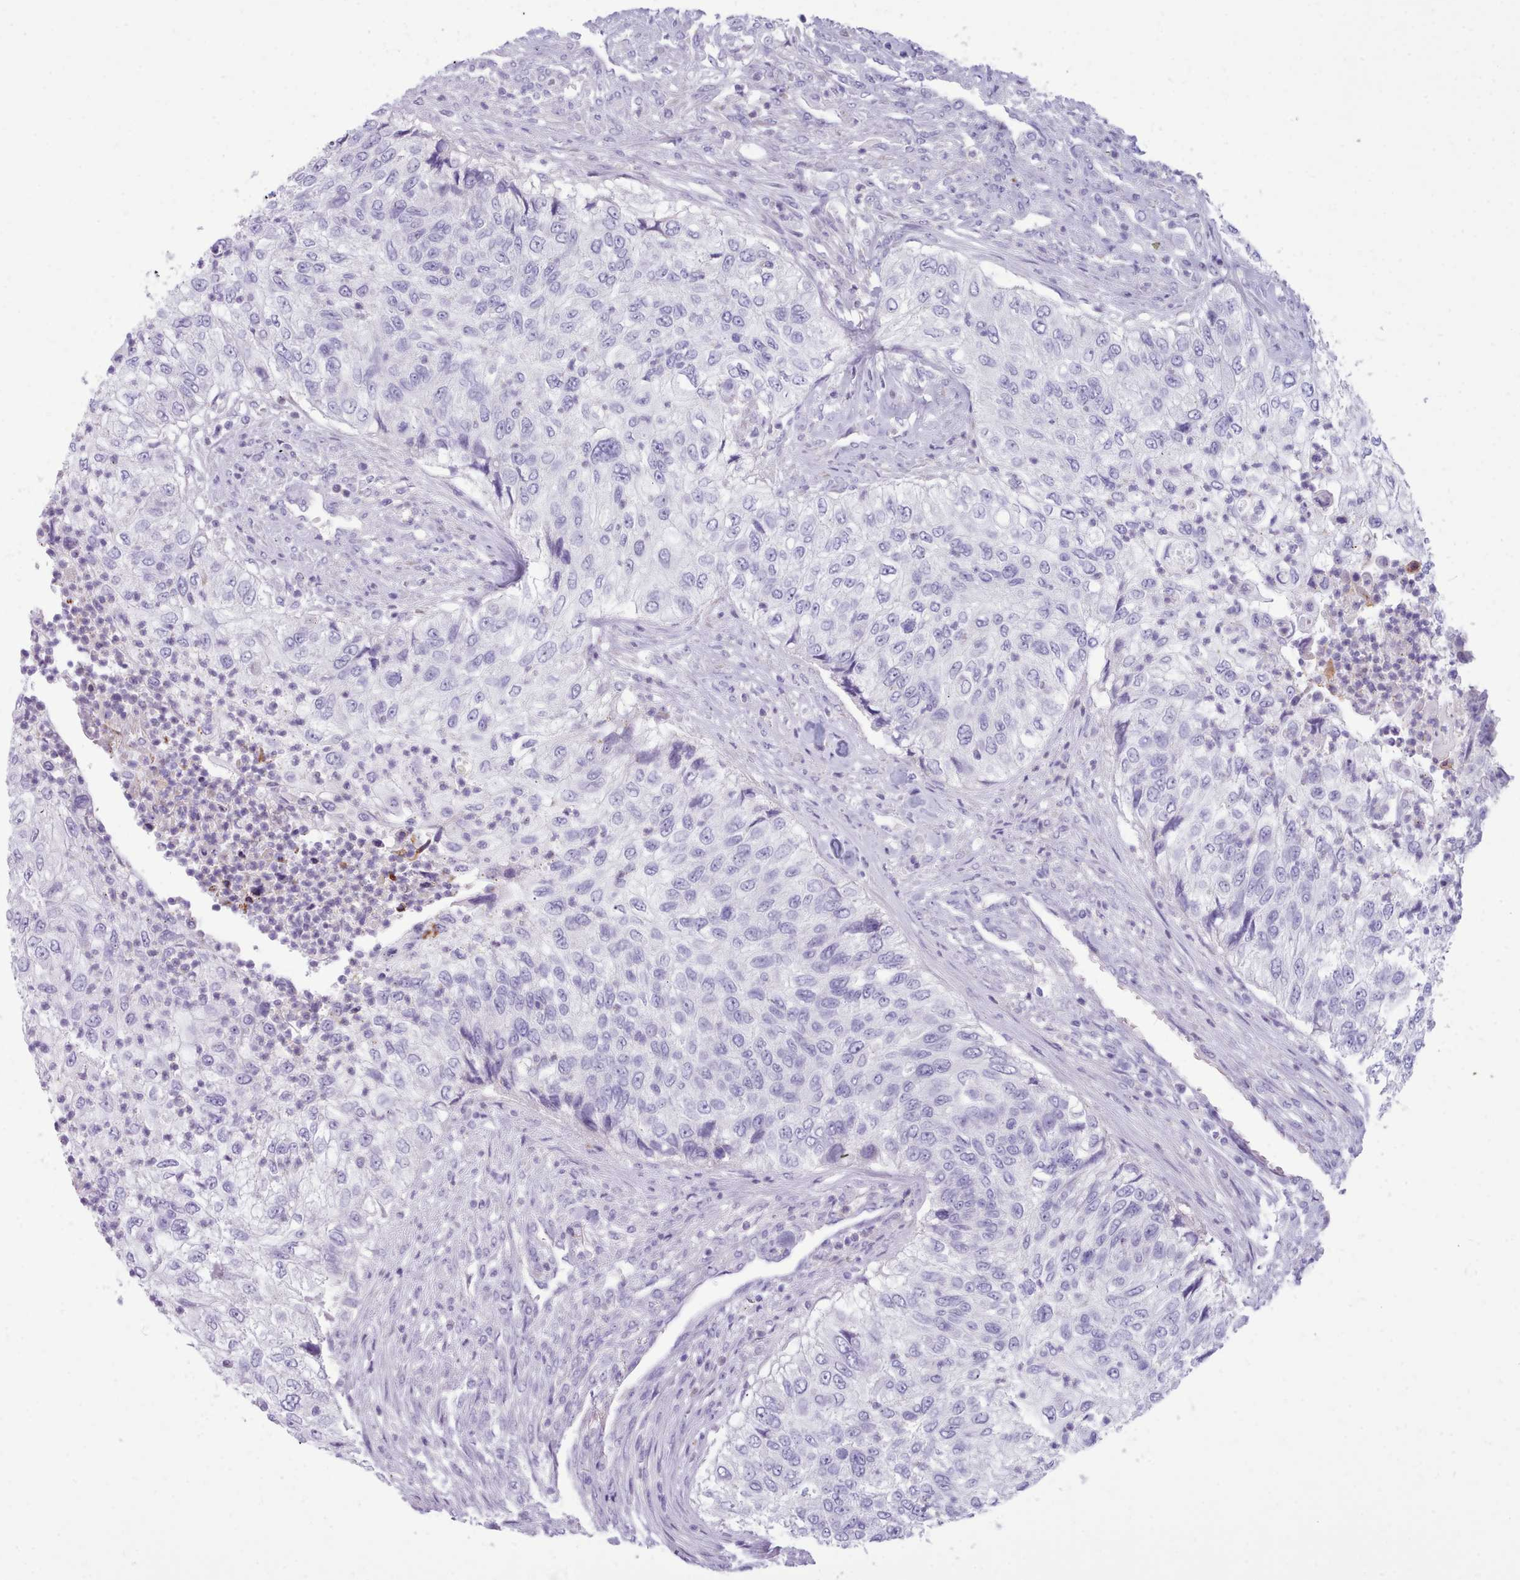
{"staining": {"intensity": "negative", "quantity": "none", "location": "none"}, "tissue": "urothelial cancer", "cell_type": "Tumor cells", "image_type": "cancer", "snomed": [{"axis": "morphology", "description": "Urothelial carcinoma, High grade"}, {"axis": "topography", "description": "Urinary bladder"}], "caption": "Tumor cells are negative for brown protein staining in urothelial cancer. (Brightfield microscopy of DAB IHC at high magnification).", "gene": "NKX1-2", "patient": {"sex": "female", "age": 60}}